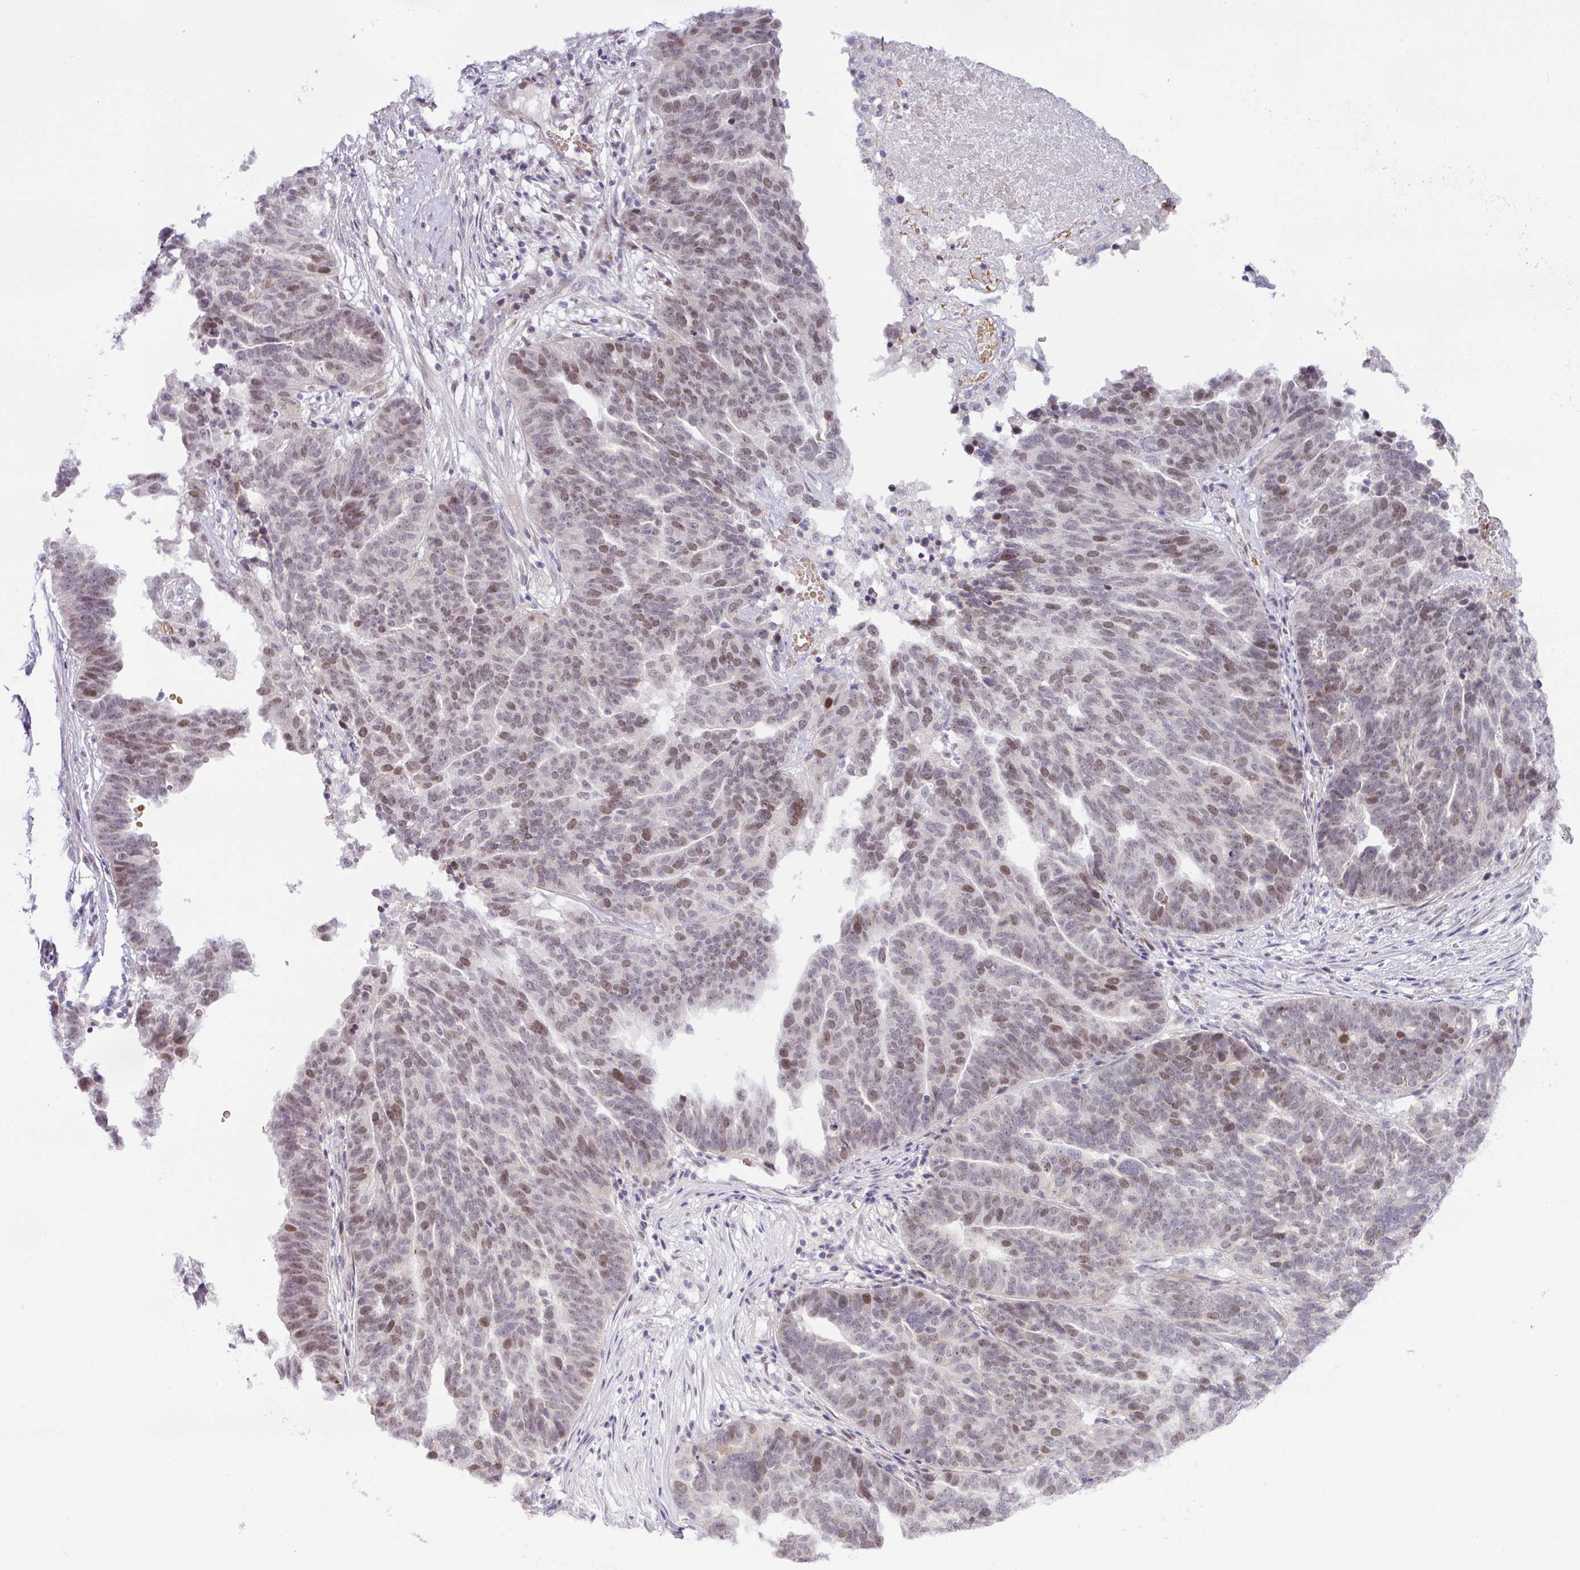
{"staining": {"intensity": "moderate", "quantity": "25%-75%", "location": "nuclear"}, "tissue": "ovarian cancer", "cell_type": "Tumor cells", "image_type": "cancer", "snomed": [{"axis": "morphology", "description": "Cystadenocarcinoma, serous, NOS"}, {"axis": "topography", "description": "Ovary"}], "caption": "The image exhibits immunohistochemical staining of ovarian cancer. There is moderate nuclear positivity is appreciated in approximately 25%-75% of tumor cells.", "gene": "PARP2", "patient": {"sex": "female", "age": 59}}